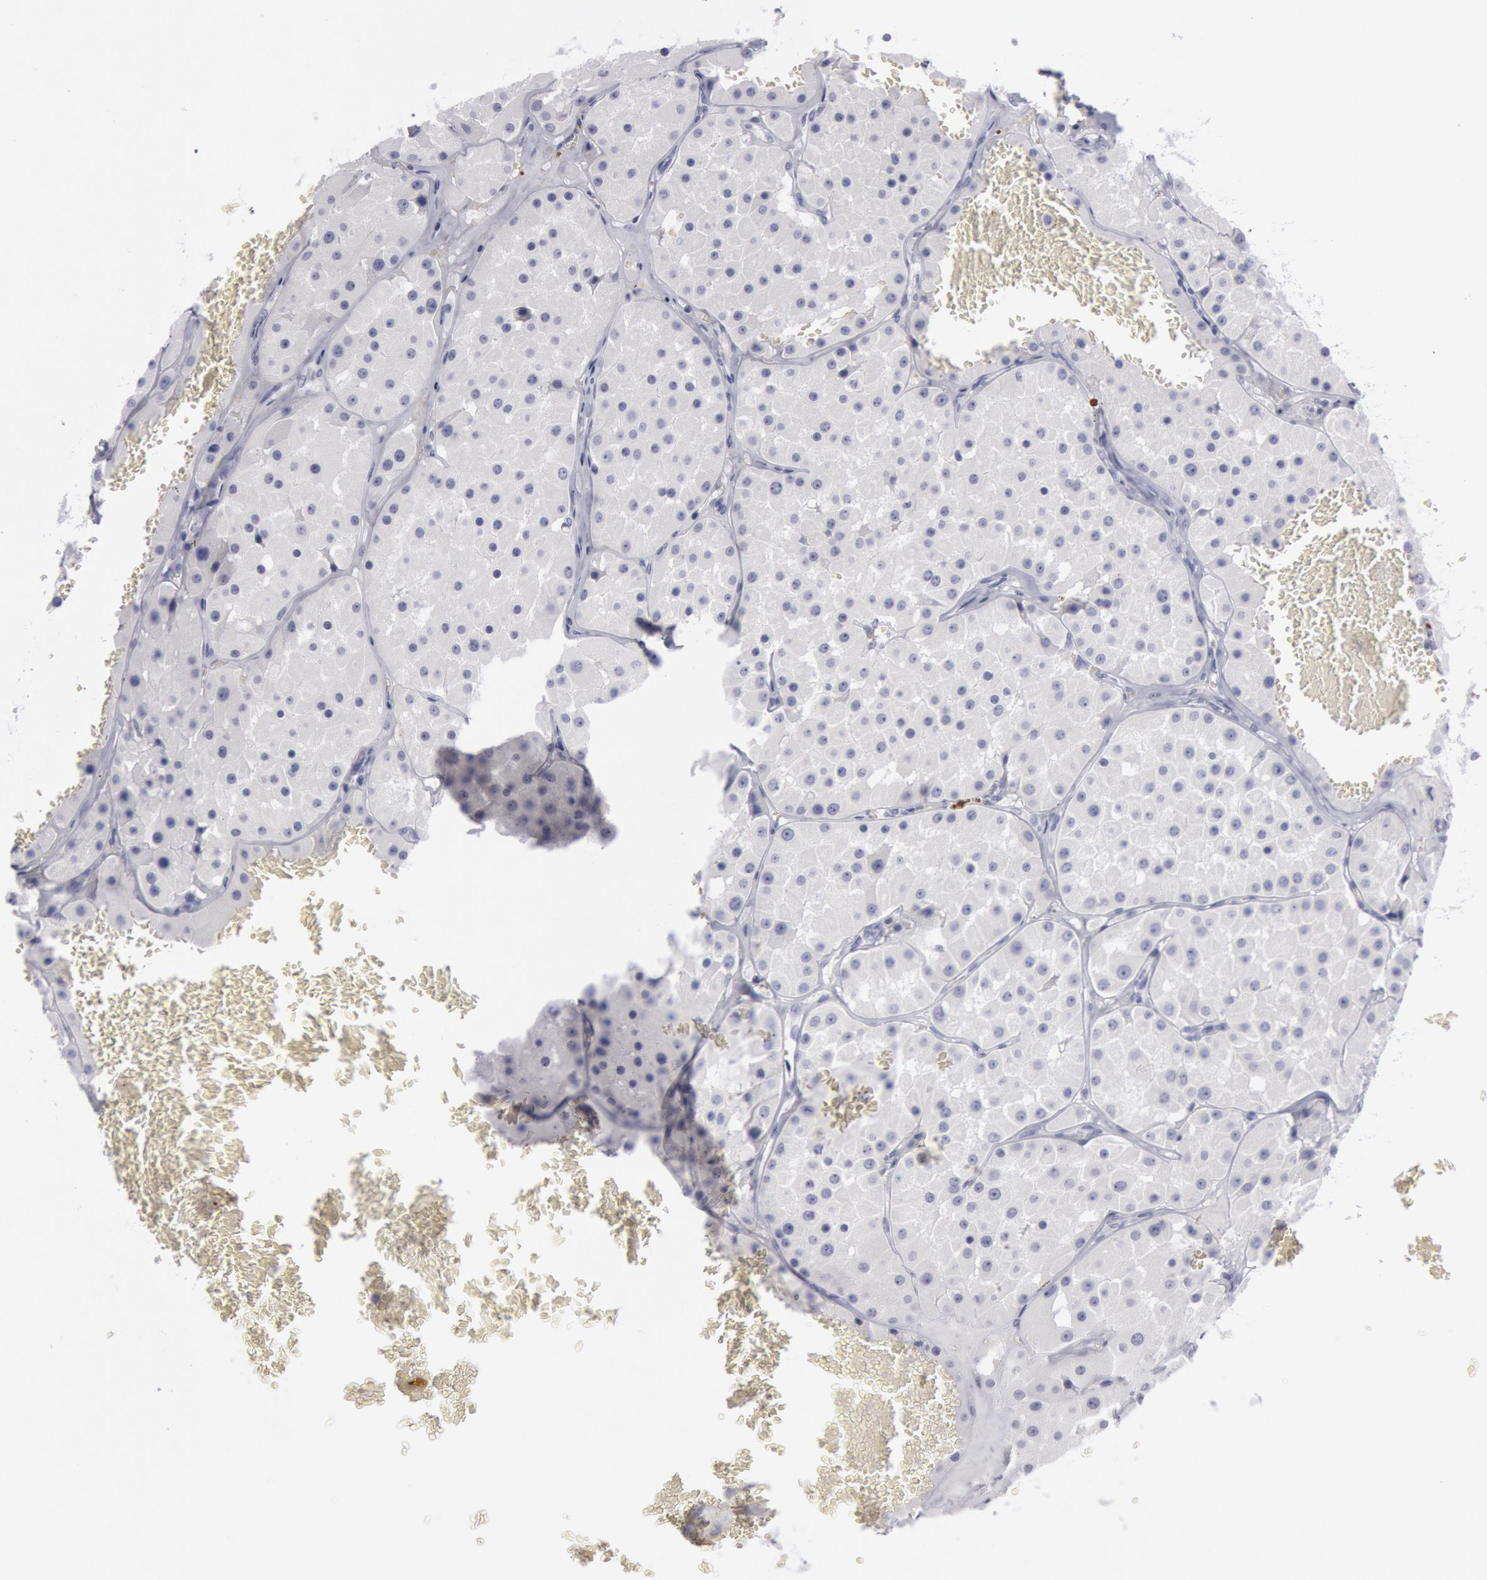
{"staining": {"intensity": "negative", "quantity": "none", "location": "none"}, "tissue": "renal cancer", "cell_type": "Tumor cells", "image_type": "cancer", "snomed": [{"axis": "morphology", "description": "Adenocarcinoma, uncertain malignant potential"}, {"axis": "topography", "description": "Kidney"}], "caption": "Immunohistochemistry of human adenocarcinoma,  uncertain malignant potential (renal) exhibits no expression in tumor cells.", "gene": "KRT16", "patient": {"sex": "male", "age": 63}}